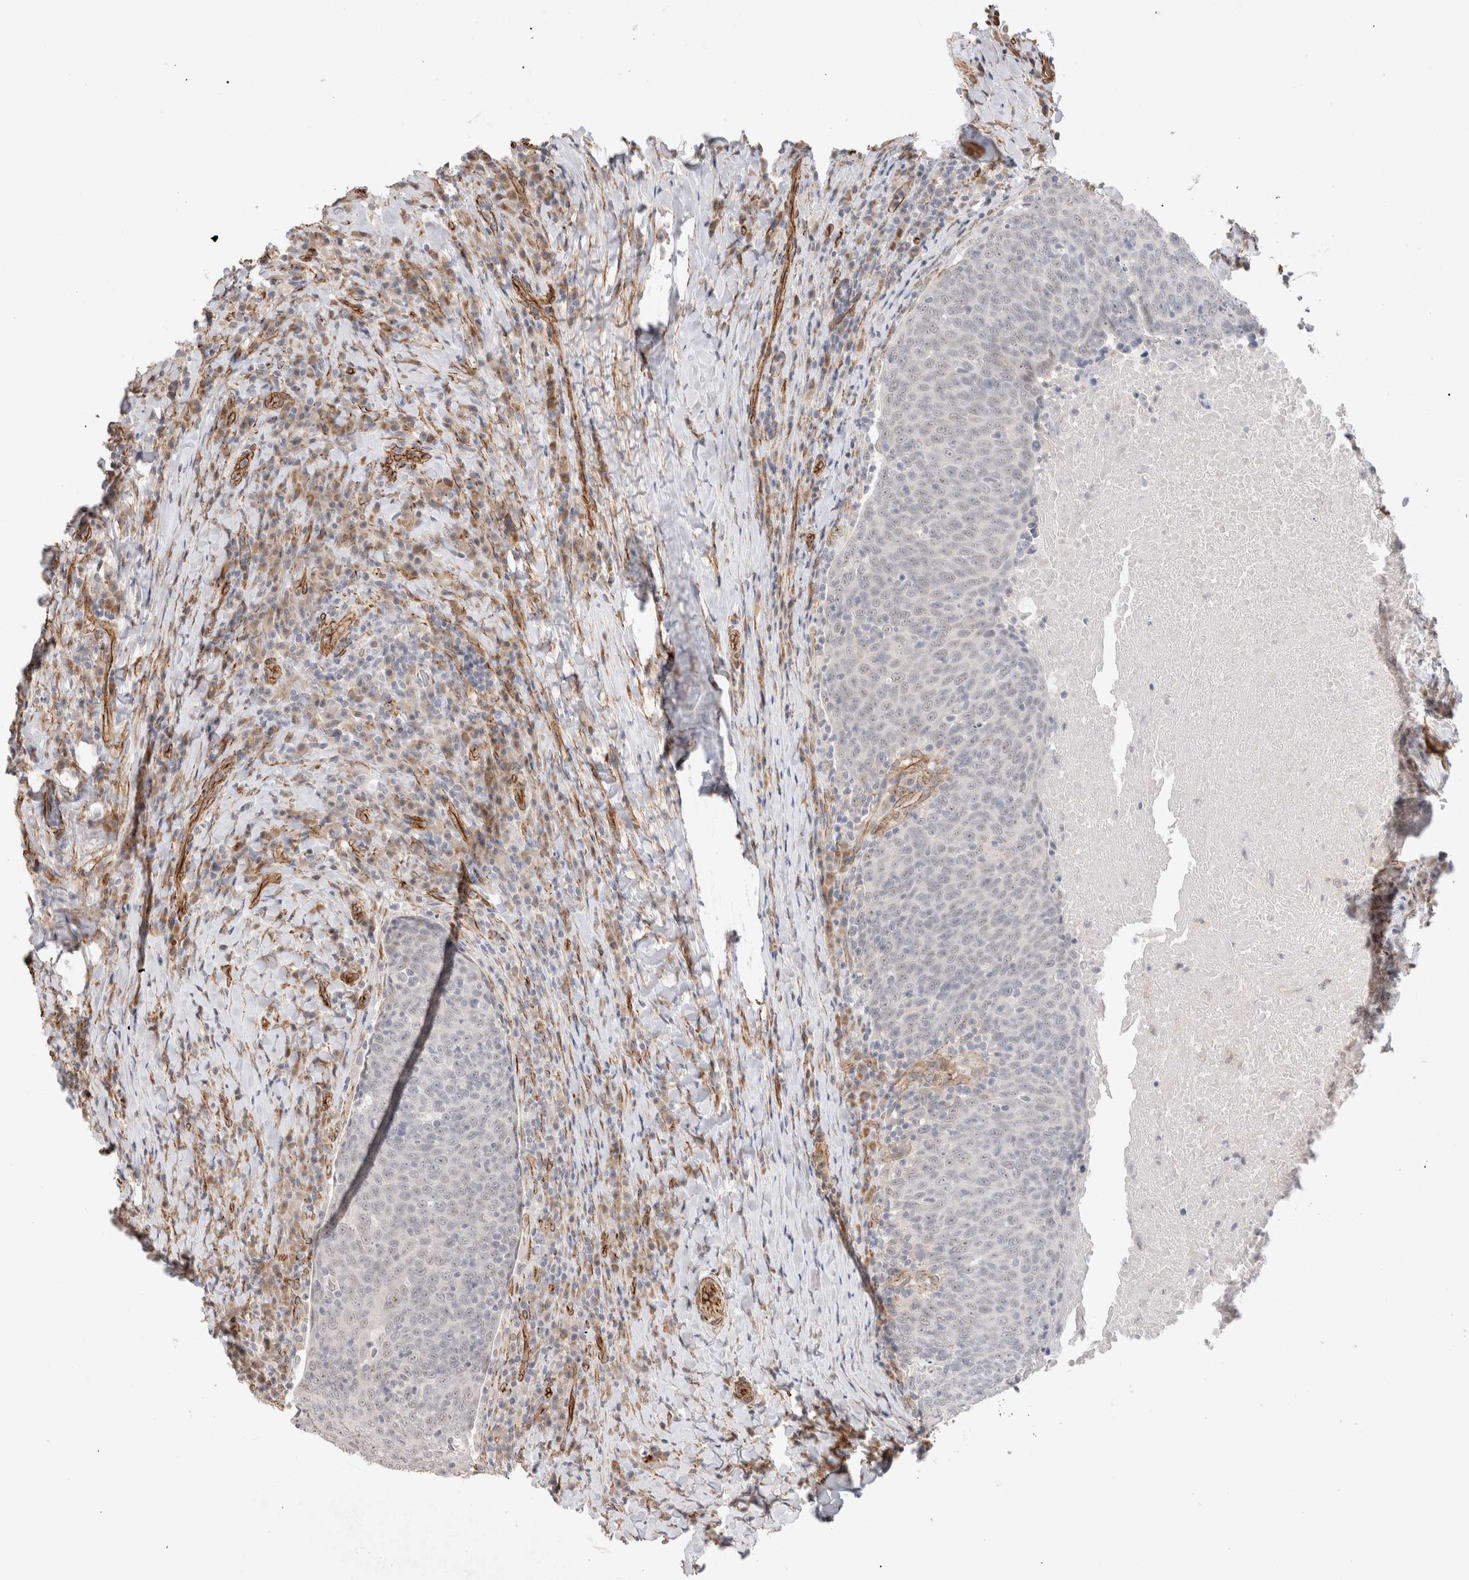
{"staining": {"intensity": "weak", "quantity": "<25%", "location": "nuclear"}, "tissue": "head and neck cancer", "cell_type": "Tumor cells", "image_type": "cancer", "snomed": [{"axis": "morphology", "description": "Squamous cell carcinoma, NOS"}, {"axis": "morphology", "description": "Squamous cell carcinoma, metastatic, NOS"}, {"axis": "topography", "description": "Lymph node"}, {"axis": "topography", "description": "Head-Neck"}], "caption": "Head and neck cancer (metastatic squamous cell carcinoma) was stained to show a protein in brown. There is no significant expression in tumor cells. (DAB (3,3'-diaminobenzidine) immunohistochemistry, high magnification).", "gene": "CAAP1", "patient": {"sex": "male", "age": 62}}